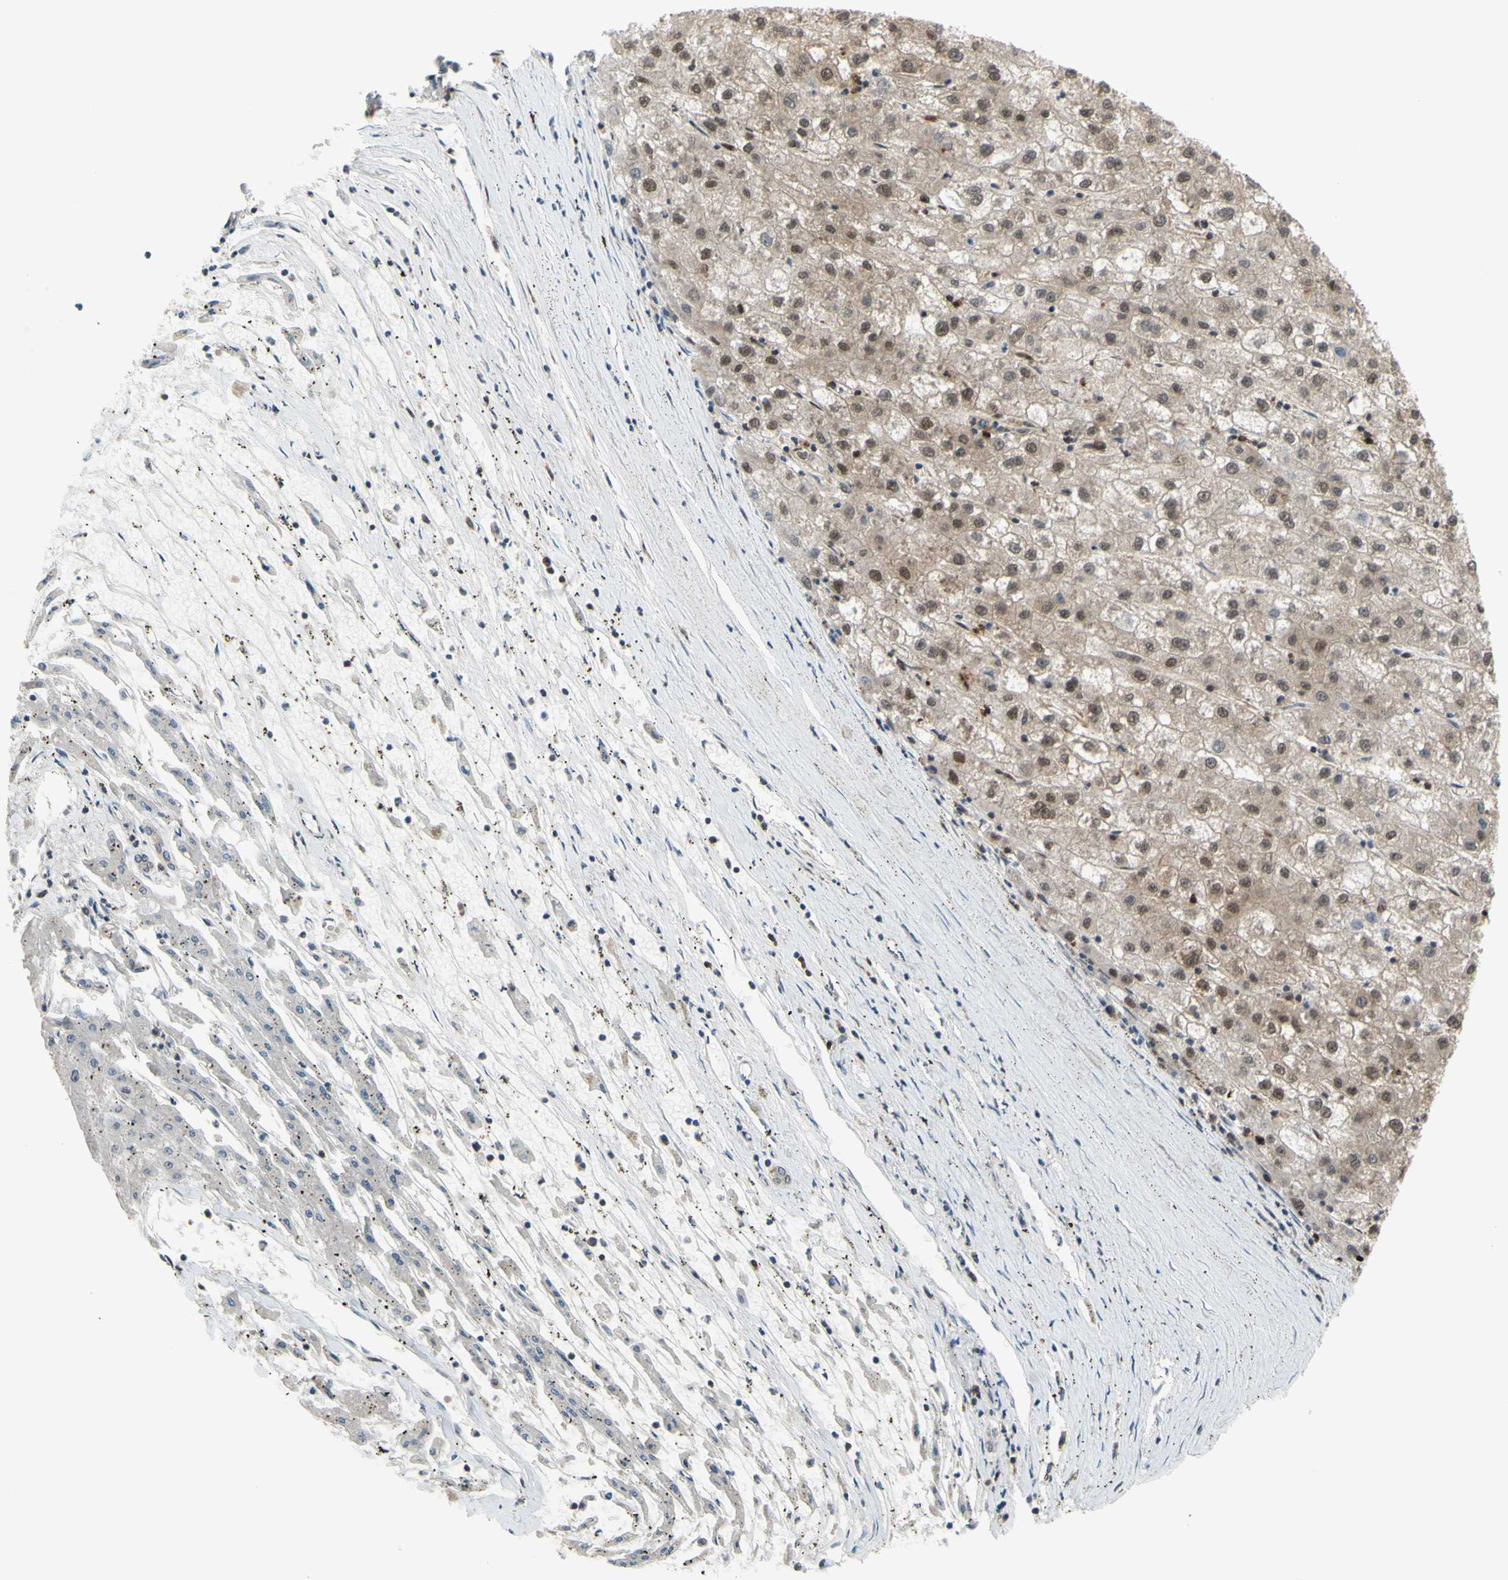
{"staining": {"intensity": "weak", "quantity": ">75%", "location": "cytoplasmic/membranous,nuclear"}, "tissue": "liver cancer", "cell_type": "Tumor cells", "image_type": "cancer", "snomed": [{"axis": "morphology", "description": "Carcinoma, Hepatocellular, NOS"}, {"axis": "topography", "description": "Liver"}], "caption": "Immunohistochemistry of hepatocellular carcinoma (liver) exhibits low levels of weak cytoplasmic/membranous and nuclear staining in approximately >75% of tumor cells.", "gene": "FKBP5", "patient": {"sex": "male", "age": 72}}